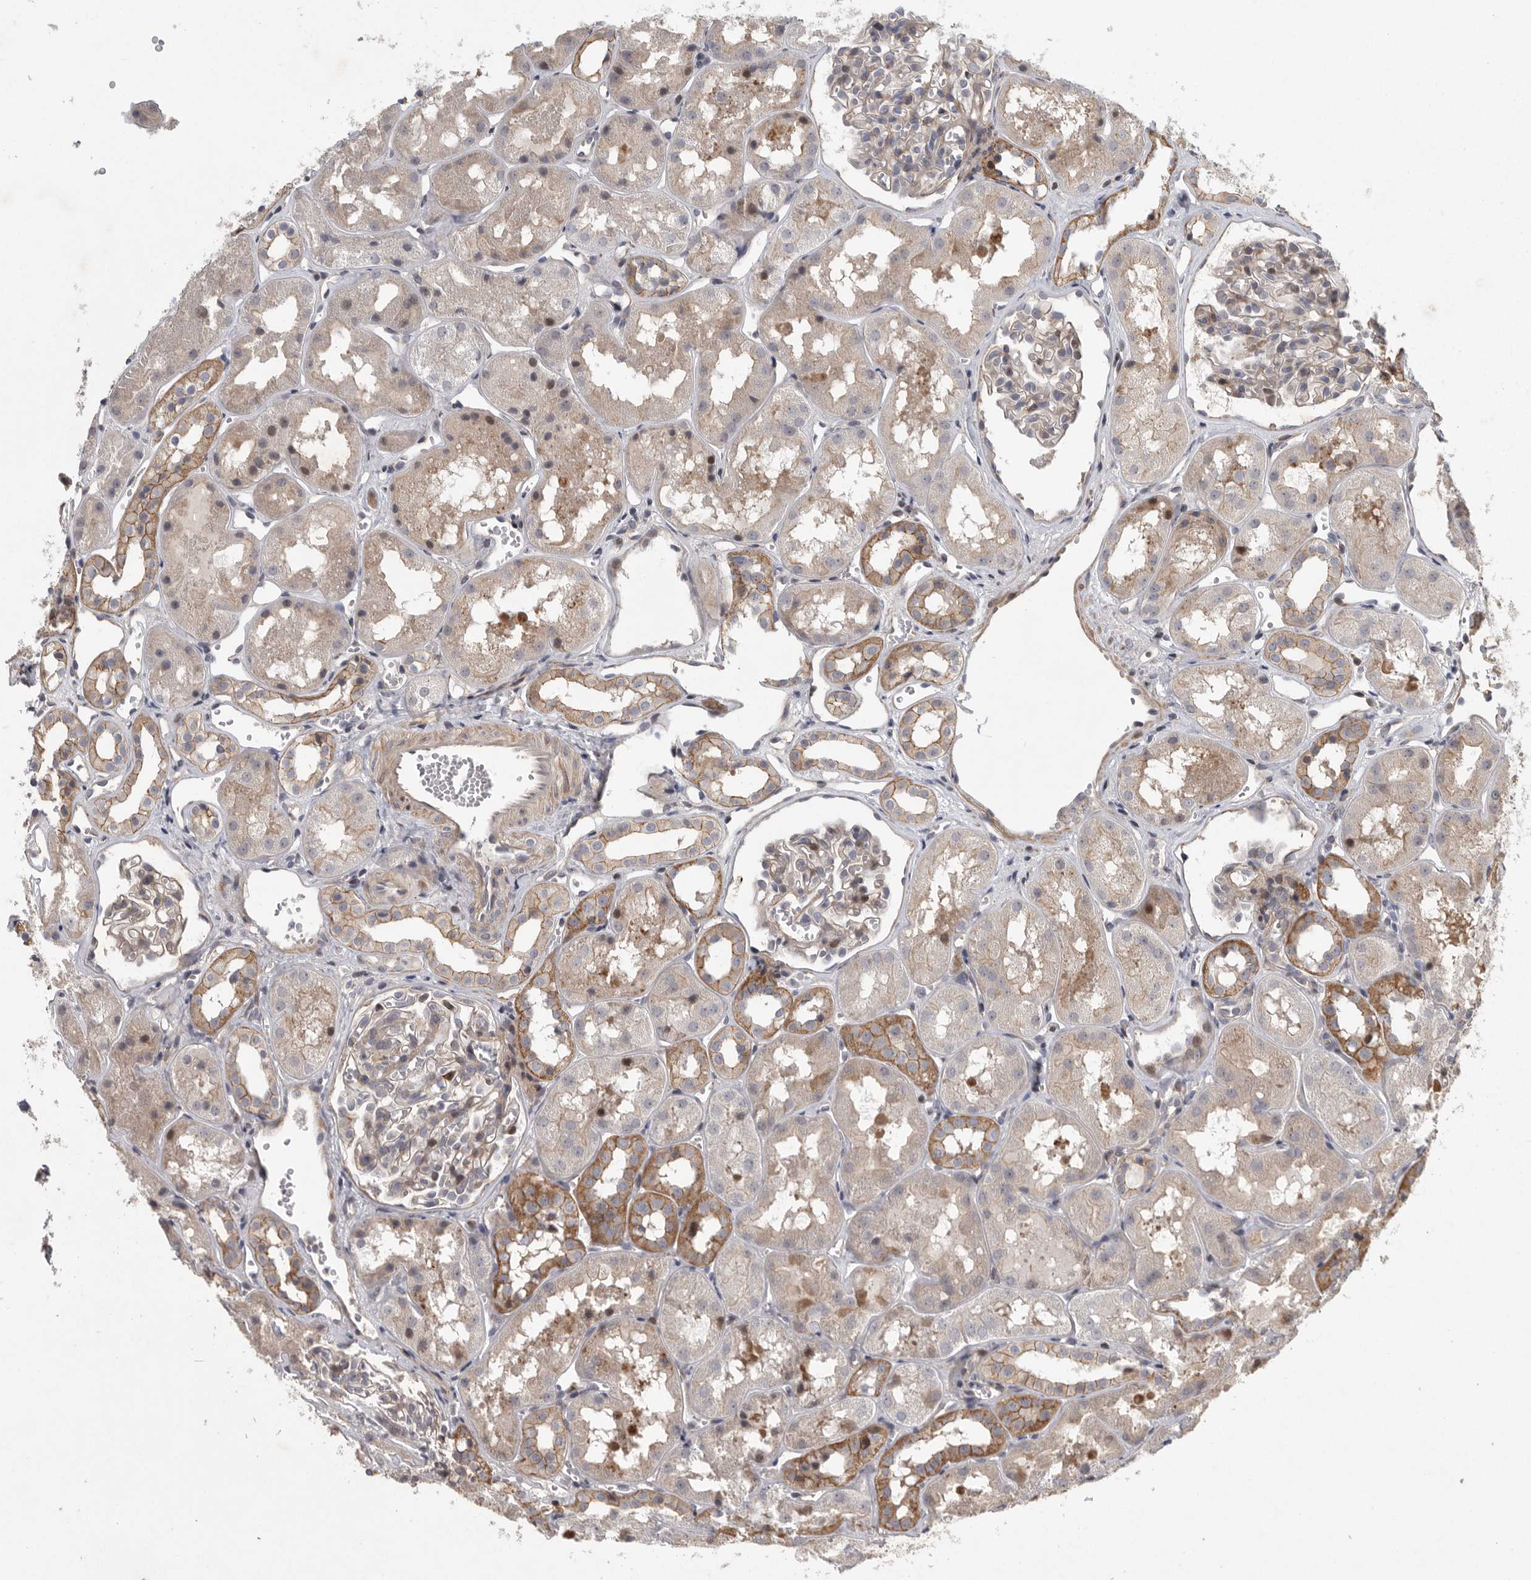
{"staining": {"intensity": "weak", "quantity": "<25%", "location": "cytoplasmic/membranous"}, "tissue": "kidney", "cell_type": "Cells in glomeruli", "image_type": "normal", "snomed": [{"axis": "morphology", "description": "Normal tissue, NOS"}, {"axis": "topography", "description": "Kidney"}], "caption": "DAB (3,3'-diaminobenzidine) immunohistochemical staining of normal human kidney displays no significant staining in cells in glomeruli.", "gene": "MPDZ", "patient": {"sex": "male", "age": 16}}